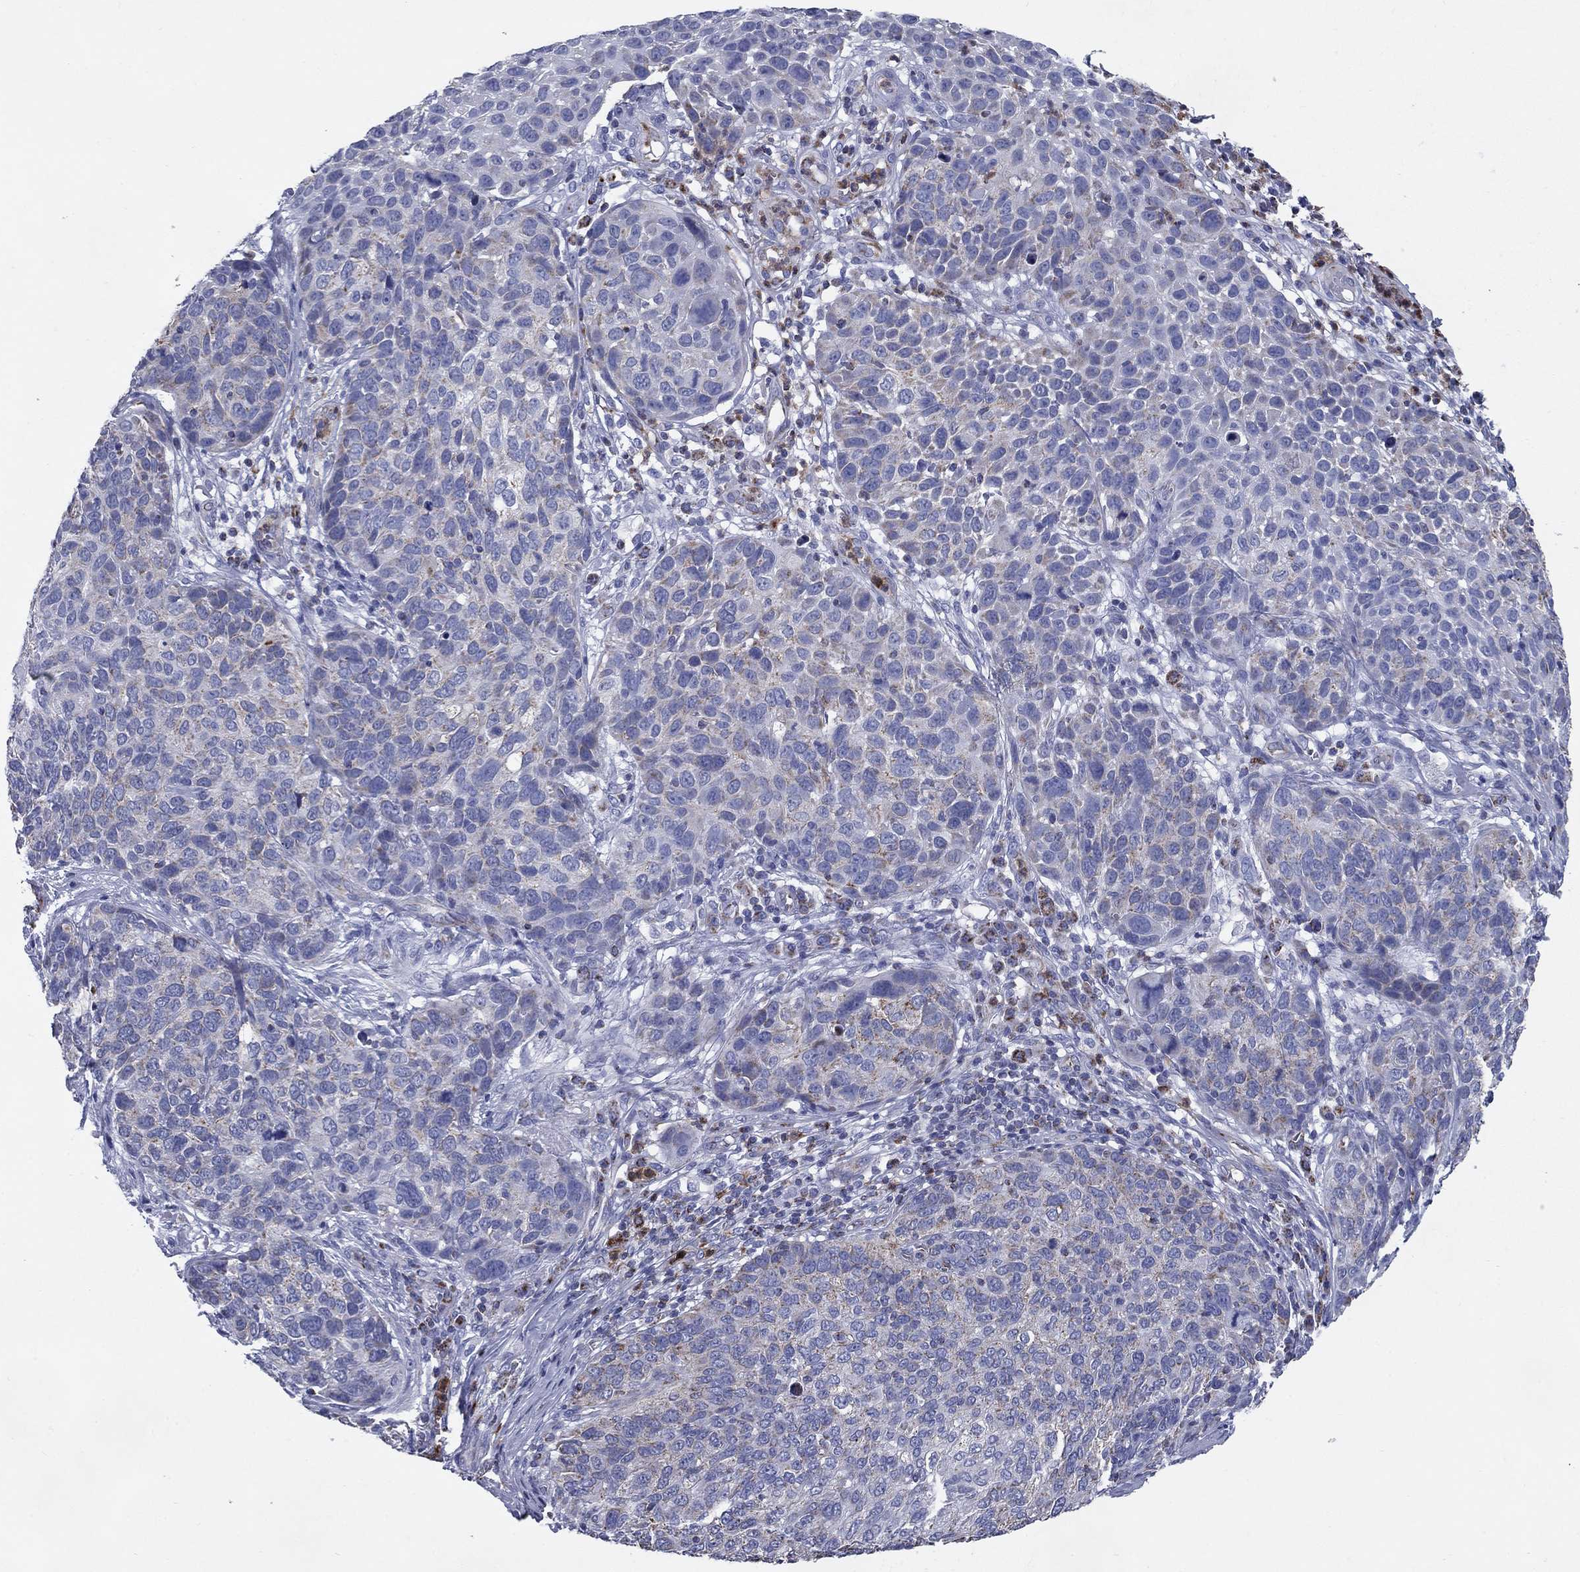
{"staining": {"intensity": "weak", "quantity": "<25%", "location": "cytoplasmic/membranous"}, "tissue": "skin cancer", "cell_type": "Tumor cells", "image_type": "cancer", "snomed": [{"axis": "morphology", "description": "Squamous cell carcinoma, NOS"}, {"axis": "topography", "description": "Skin"}], "caption": "Tumor cells are negative for brown protein staining in skin cancer (squamous cell carcinoma). (DAB IHC visualized using brightfield microscopy, high magnification).", "gene": "NDUFA4L2", "patient": {"sex": "male", "age": 92}}